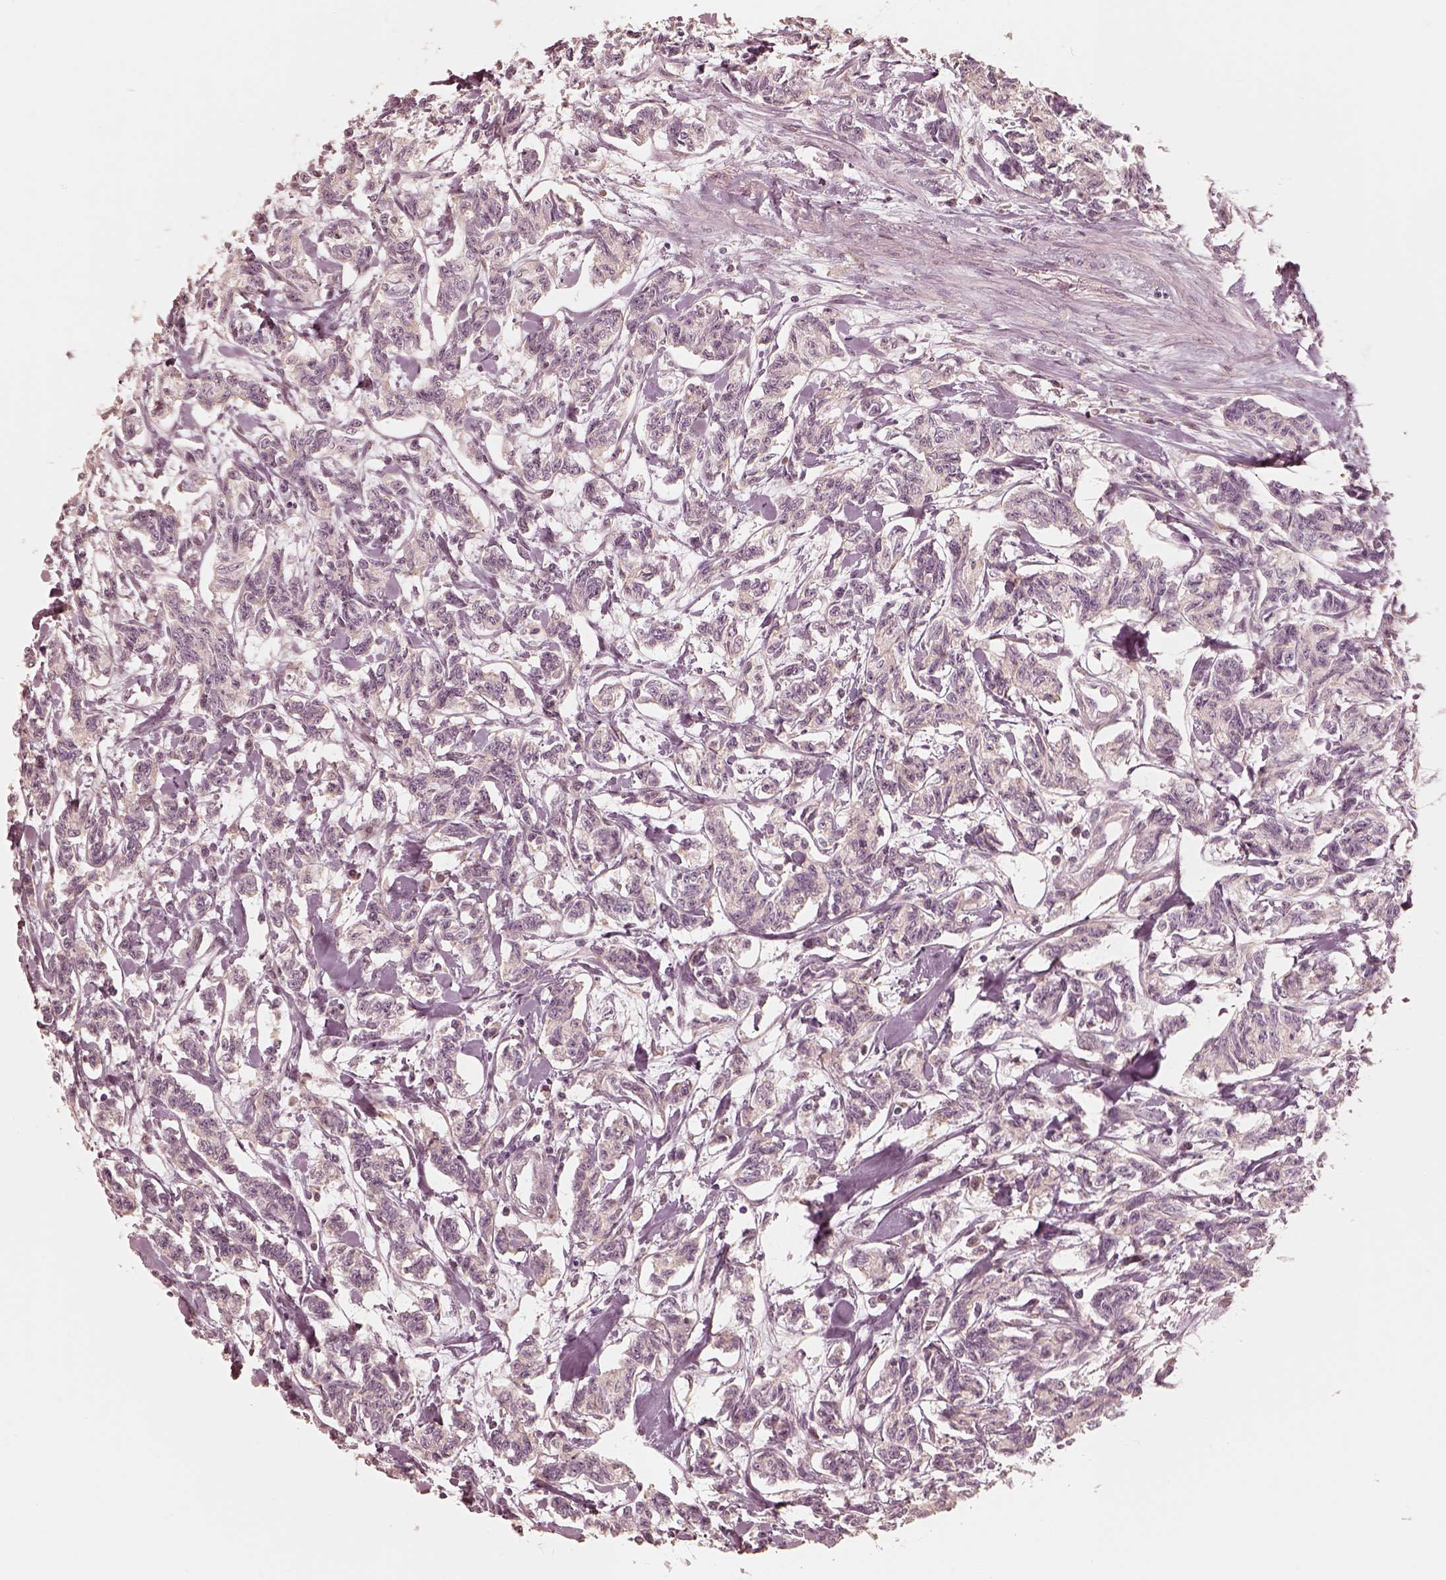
{"staining": {"intensity": "negative", "quantity": "none", "location": "none"}, "tissue": "carcinoid", "cell_type": "Tumor cells", "image_type": "cancer", "snomed": [{"axis": "morphology", "description": "Carcinoid, malignant, NOS"}, {"axis": "topography", "description": "Kidney"}], "caption": "A histopathology image of human malignant carcinoid is negative for staining in tumor cells. (DAB immunohistochemistry (IHC) visualized using brightfield microscopy, high magnification).", "gene": "WLS", "patient": {"sex": "female", "age": 41}}